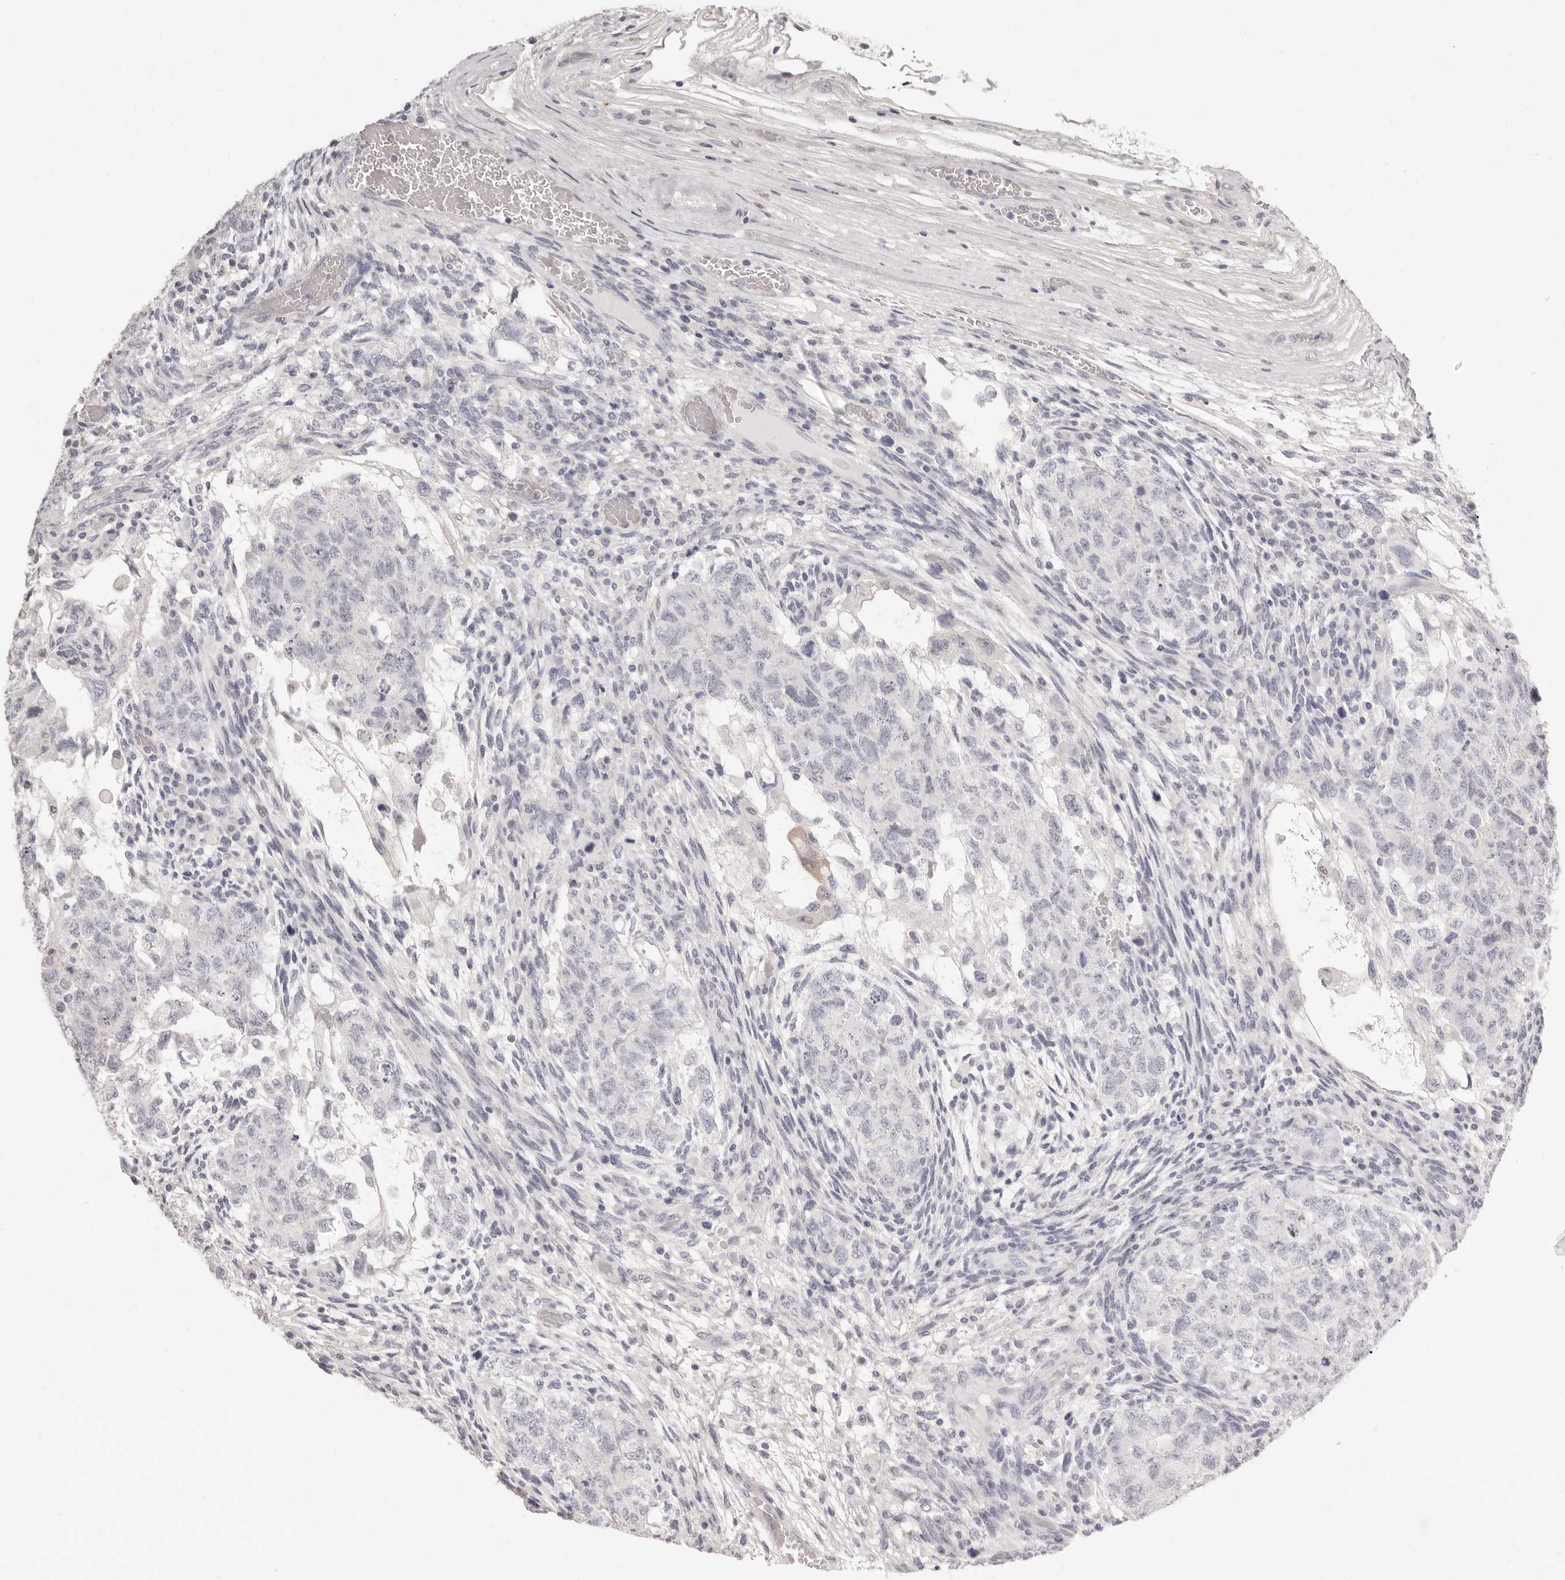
{"staining": {"intensity": "negative", "quantity": "none", "location": "none"}, "tissue": "testis cancer", "cell_type": "Tumor cells", "image_type": "cancer", "snomed": [{"axis": "morphology", "description": "Normal tissue, NOS"}, {"axis": "morphology", "description": "Carcinoma, Embryonal, NOS"}, {"axis": "topography", "description": "Testis"}], "caption": "Protein analysis of embryonal carcinoma (testis) demonstrates no significant staining in tumor cells.", "gene": "FABP1", "patient": {"sex": "male", "age": 36}}